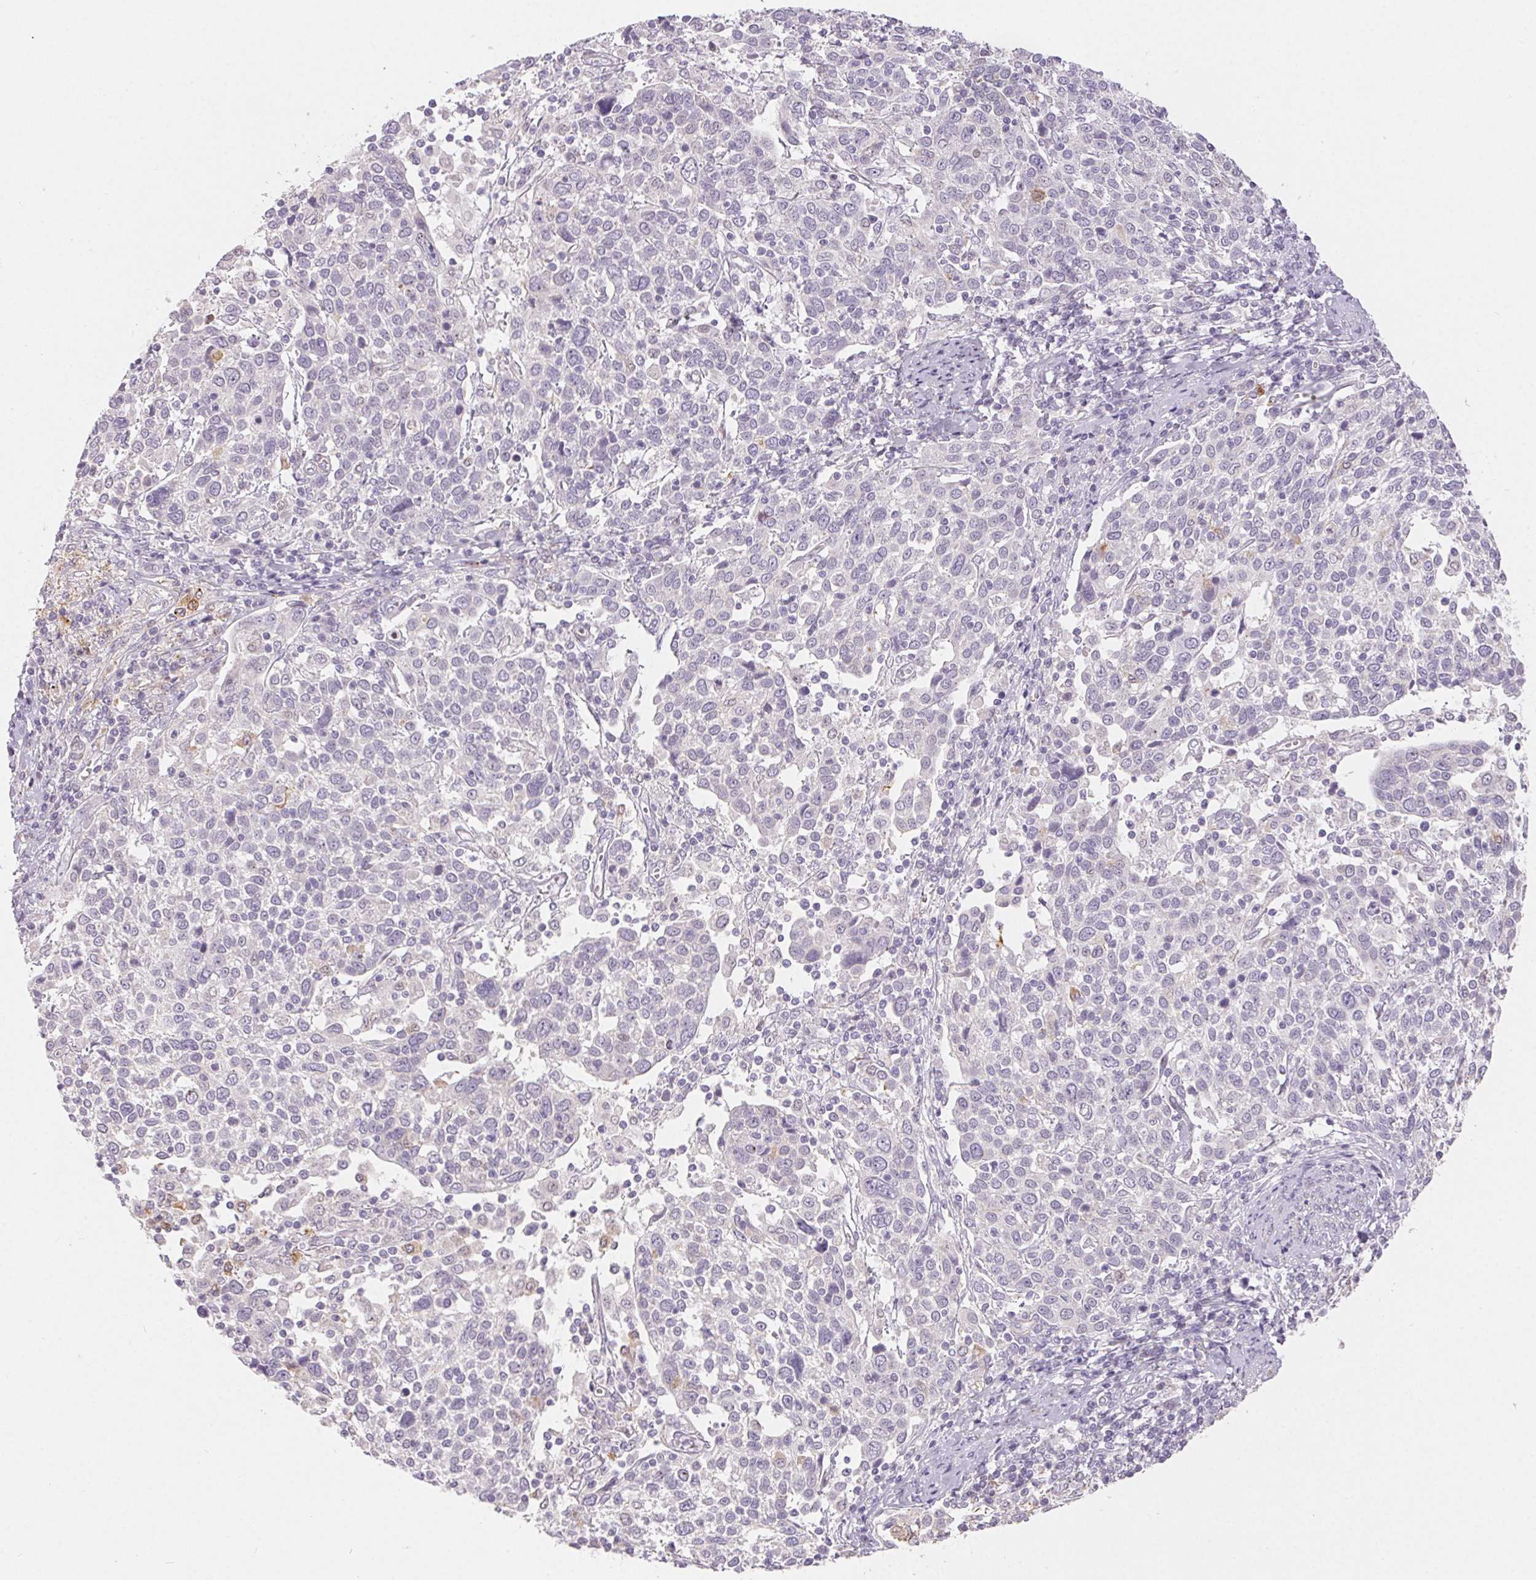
{"staining": {"intensity": "moderate", "quantity": "<25%", "location": "cytoplasmic/membranous"}, "tissue": "cervical cancer", "cell_type": "Tumor cells", "image_type": "cancer", "snomed": [{"axis": "morphology", "description": "Squamous cell carcinoma, NOS"}, {"axis": "topography", "description": "Cervix"}], "caption": "Immunohistochemistry (IHC) image of human cervical cancer (squamous cell carcinoma) stained for a protein (brown), which exhibits low levels of moderate cytoplasmic/membranous expression in approximately <25% of tumor cells.", "gene": "RPGRIP1", "patient": {"sex": "female", "age": 61}}